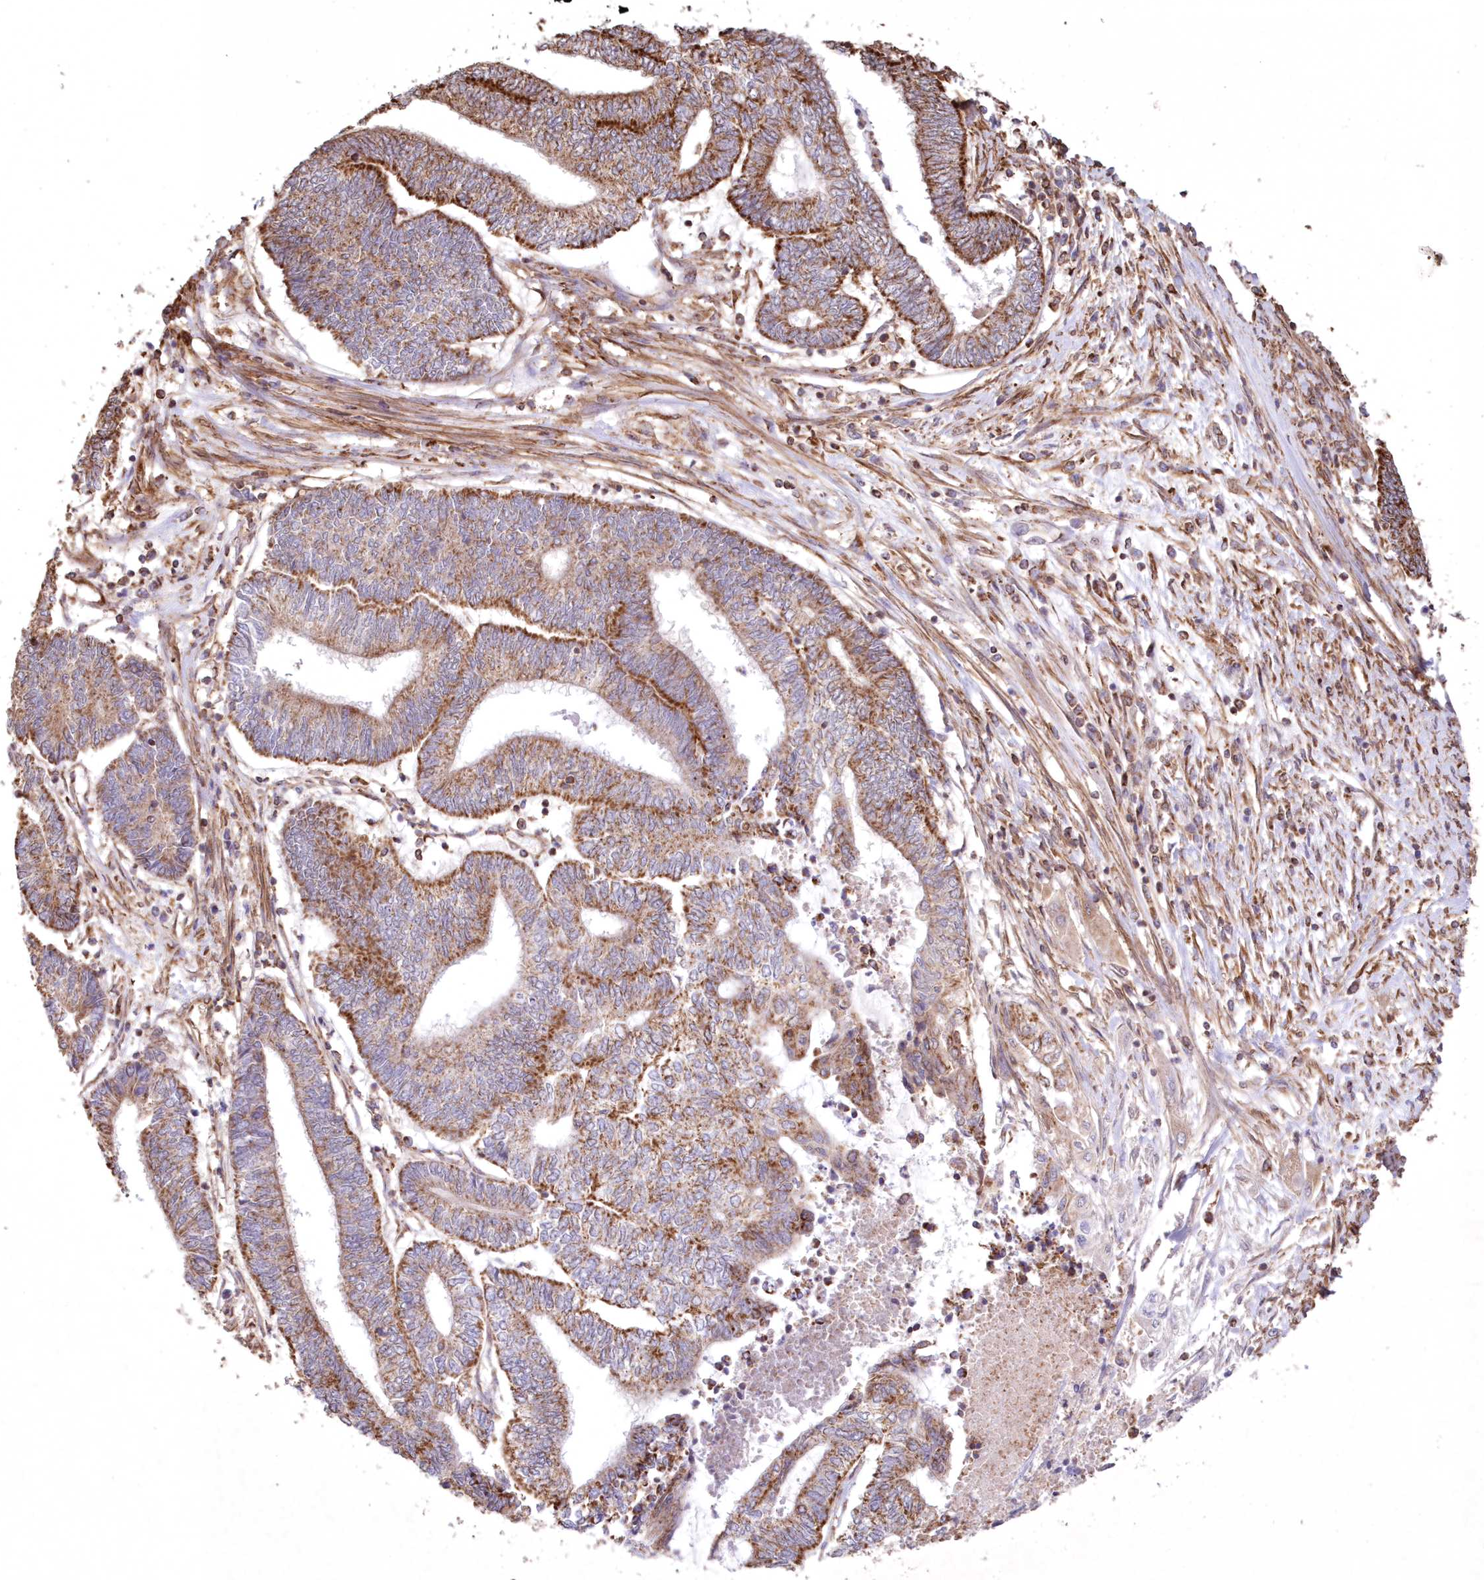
{"staining": {"intensity": "moderate", "quantity": ">75%", "location": "cytoplasmic/membranous"}, "tissue": "endometrial cancer", "cell_type": "Tumor cells", "image_type": "cancer", "snomed": [{"axis": "morphology", "description": "Adenocarcinoma, NOS"}, {"axis": "topography", "description": "Uterus"}, {"axis": "topography", "description": "Endometrium"}], "caption": "An IHC micrograph of tumor tissue is shown. Protein staining in brown highlights moderate cytoplasmic/membranous positivity in endometrial cancer (adenocarcinoma) within tumor cells. (brown staining indicates protein expression, while blue staining denotes nuclei).", "gene": "TMEM139", "patient": {"sex": "female", "age": 70}}